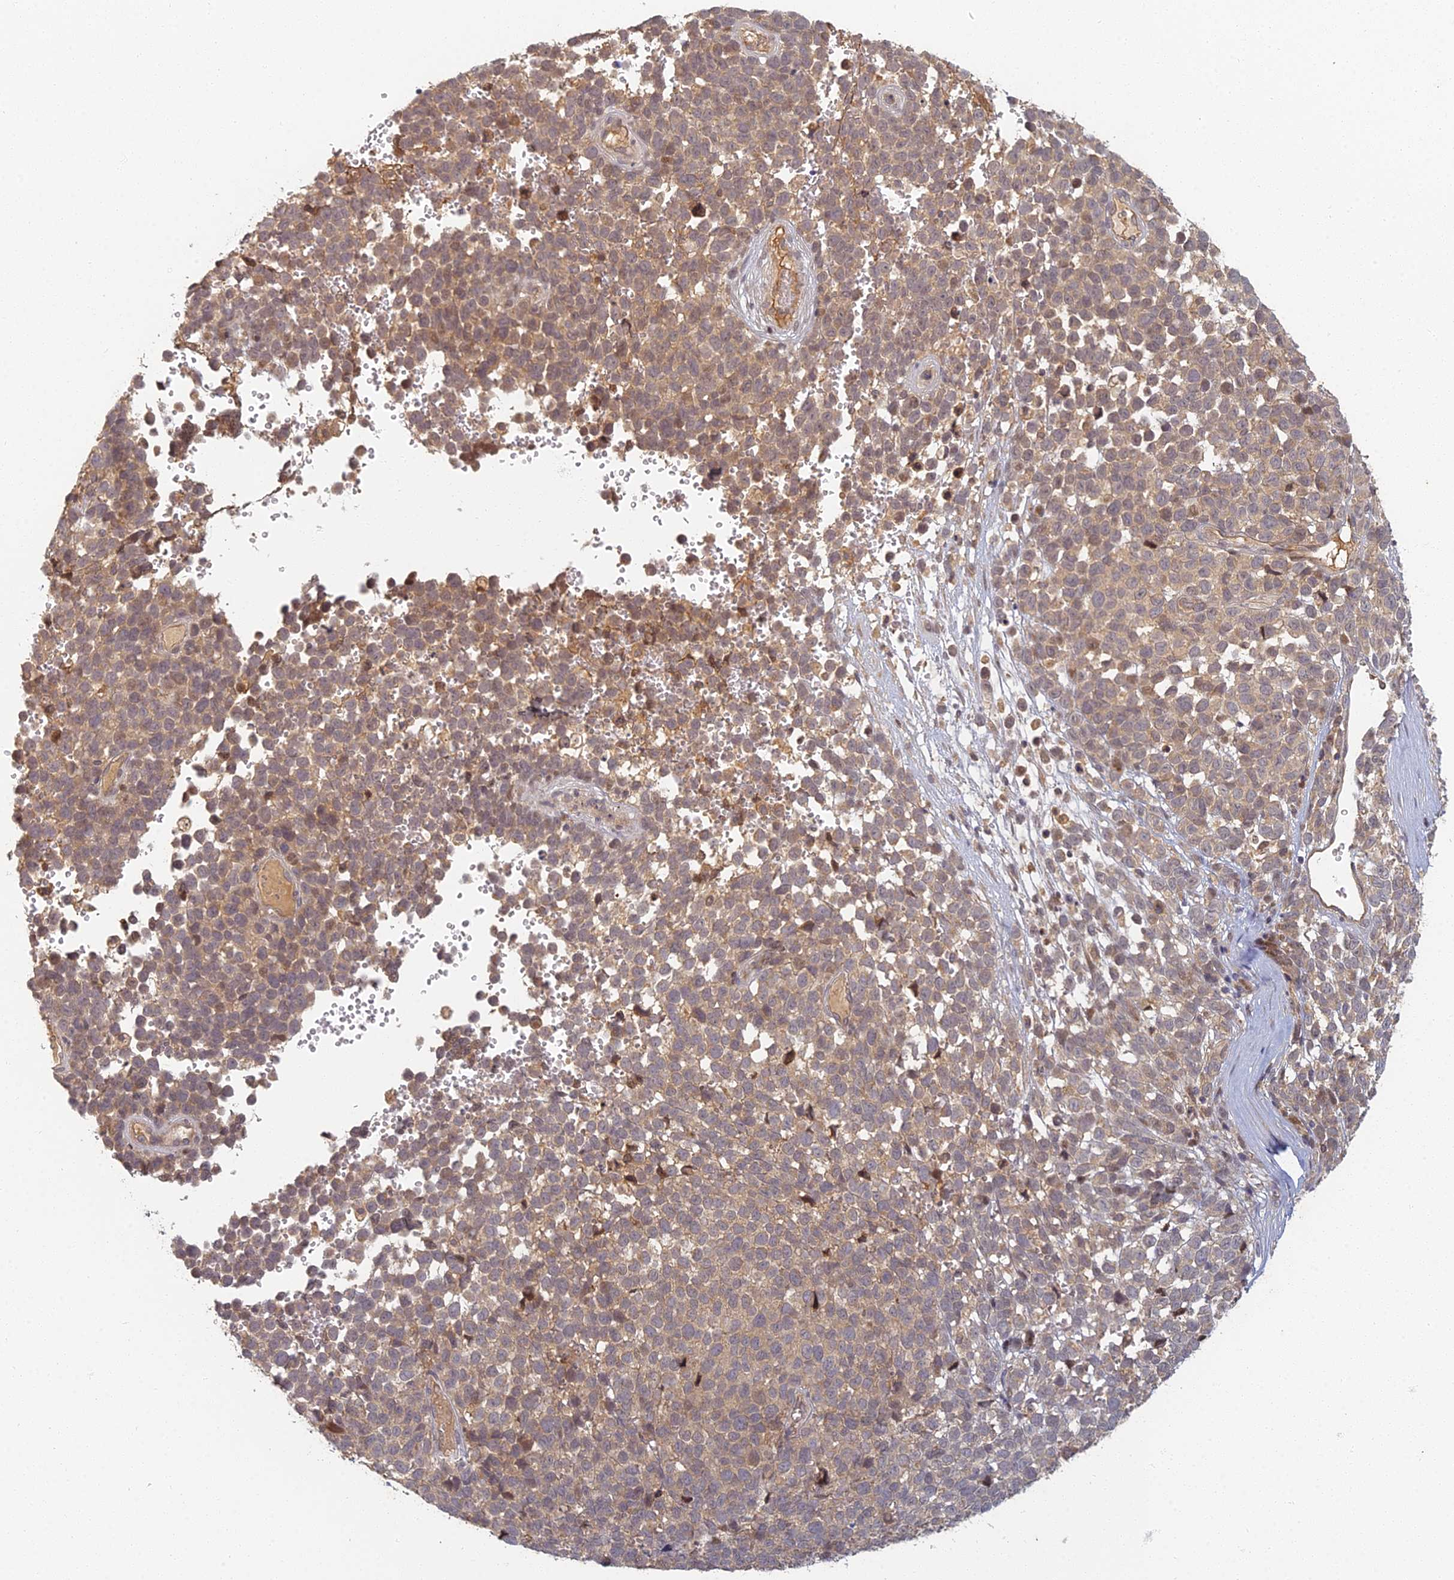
{"staining": {"intensity": "weak", "quantity": ">75%", "location": "cytoplasmic/membranous"}, "tissue": "melanoma", "cell_type": "Tumor cells", "image_type": "cancer", "snomed": [{"axis": "morphology", "description": "Malignant melanoma, NOS"}, {"axis": "topography", "description": "Nose, NOS"}], "caption": "Melanoma stained for a protein shows weak cytoplasmic/membranous positivity in tumor cells. Nuclei are stained in blue.", "gene": "INO80D", "patient": {"sex": "female", "age": 48}}